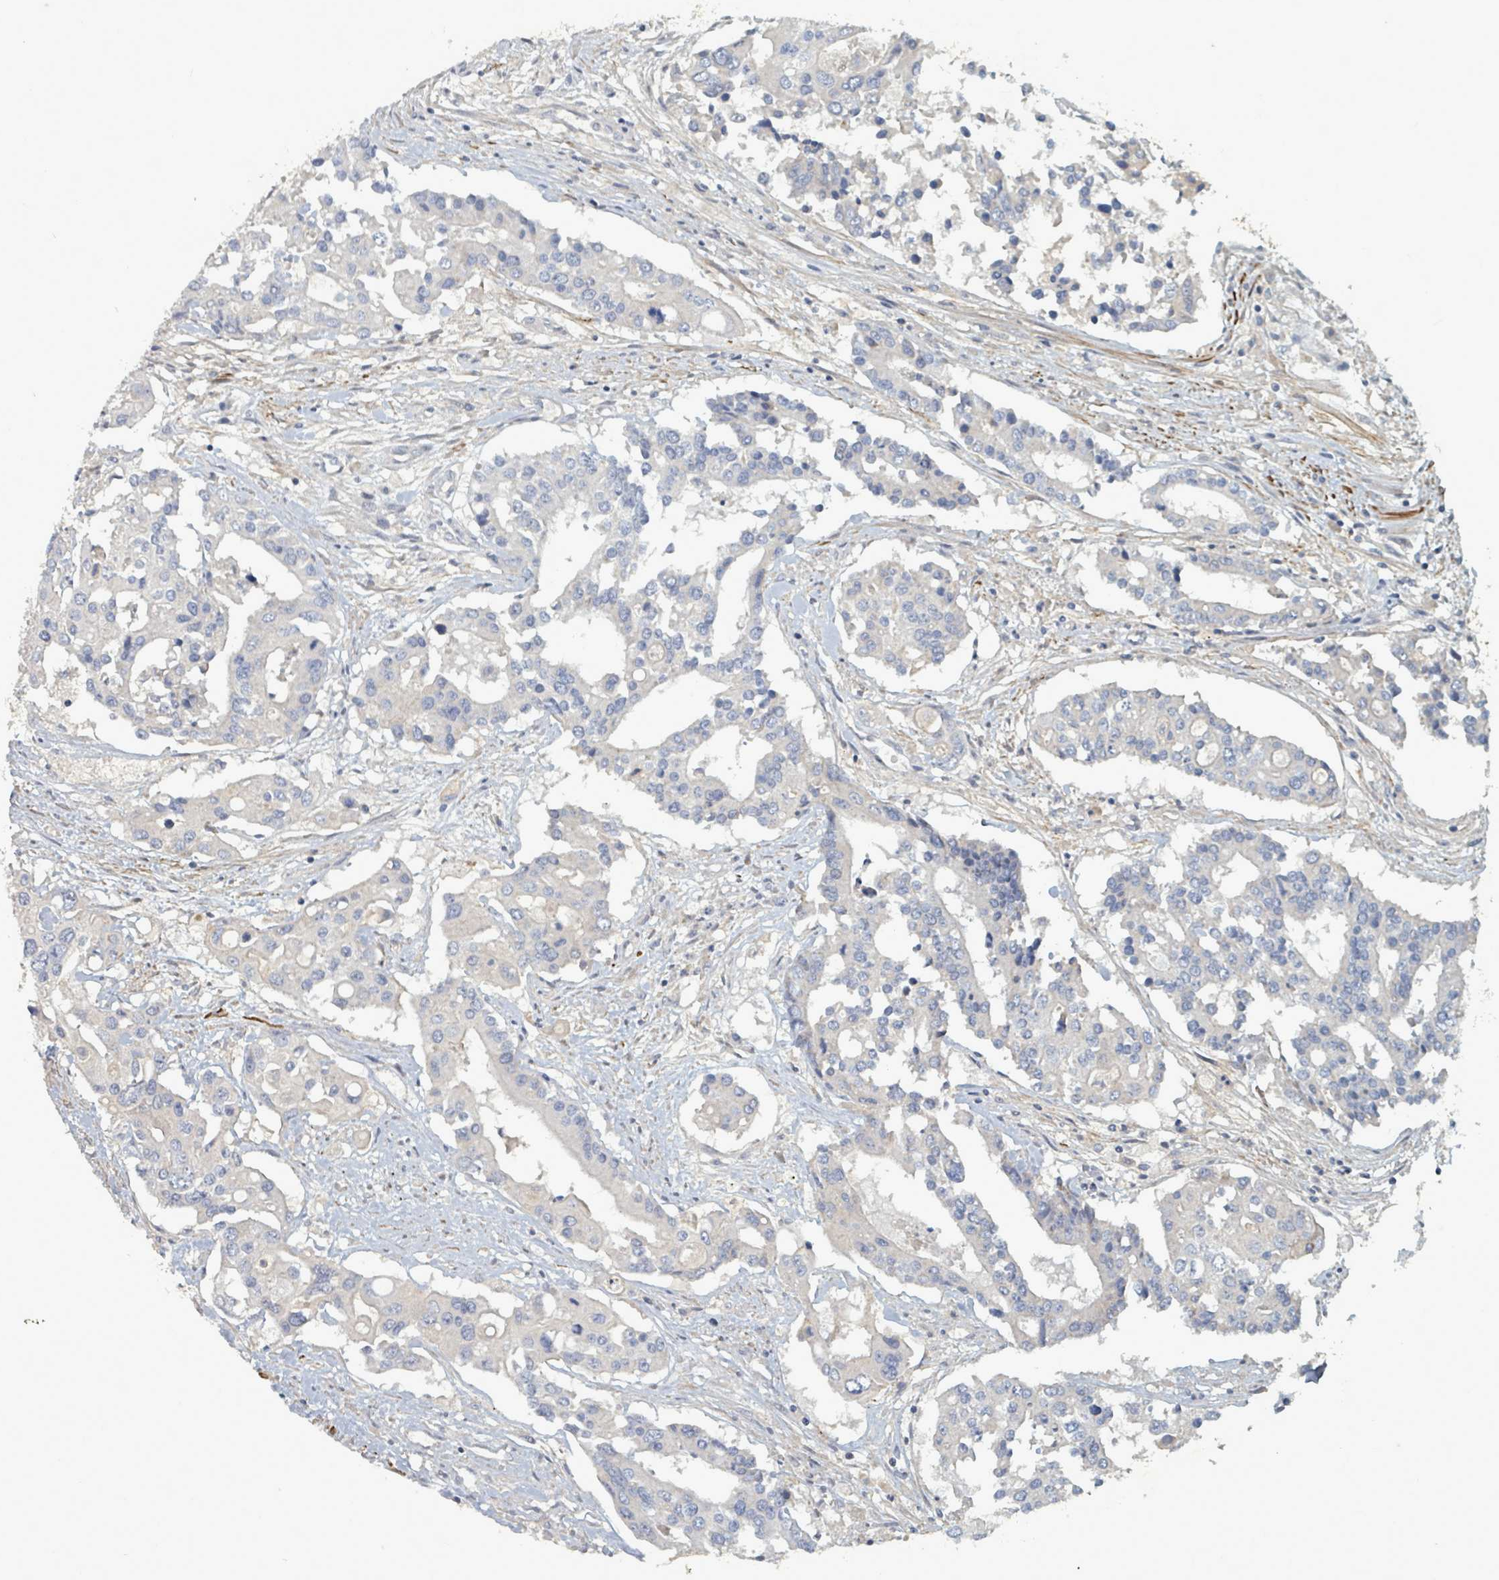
{"staining": {"intensity": "negative", "quantity": "none", "location": "none"}, "tissue": "colorectal cancer", "cell_type": "Tumor cells", "image_type": "cancer", "snomed": [{"axis": "morphology", "description": "Adenocarcinoma, NOS"}, {"axis": "topography", "description": "Colon"}], "caption": "This is an immunohistochemistry (IHC) micrograph of human colorectal adenocarcinoma. There is no staining in tumor cells.", "gene": "ARGFX", "patient": {"sex": "male", "age": 77}}